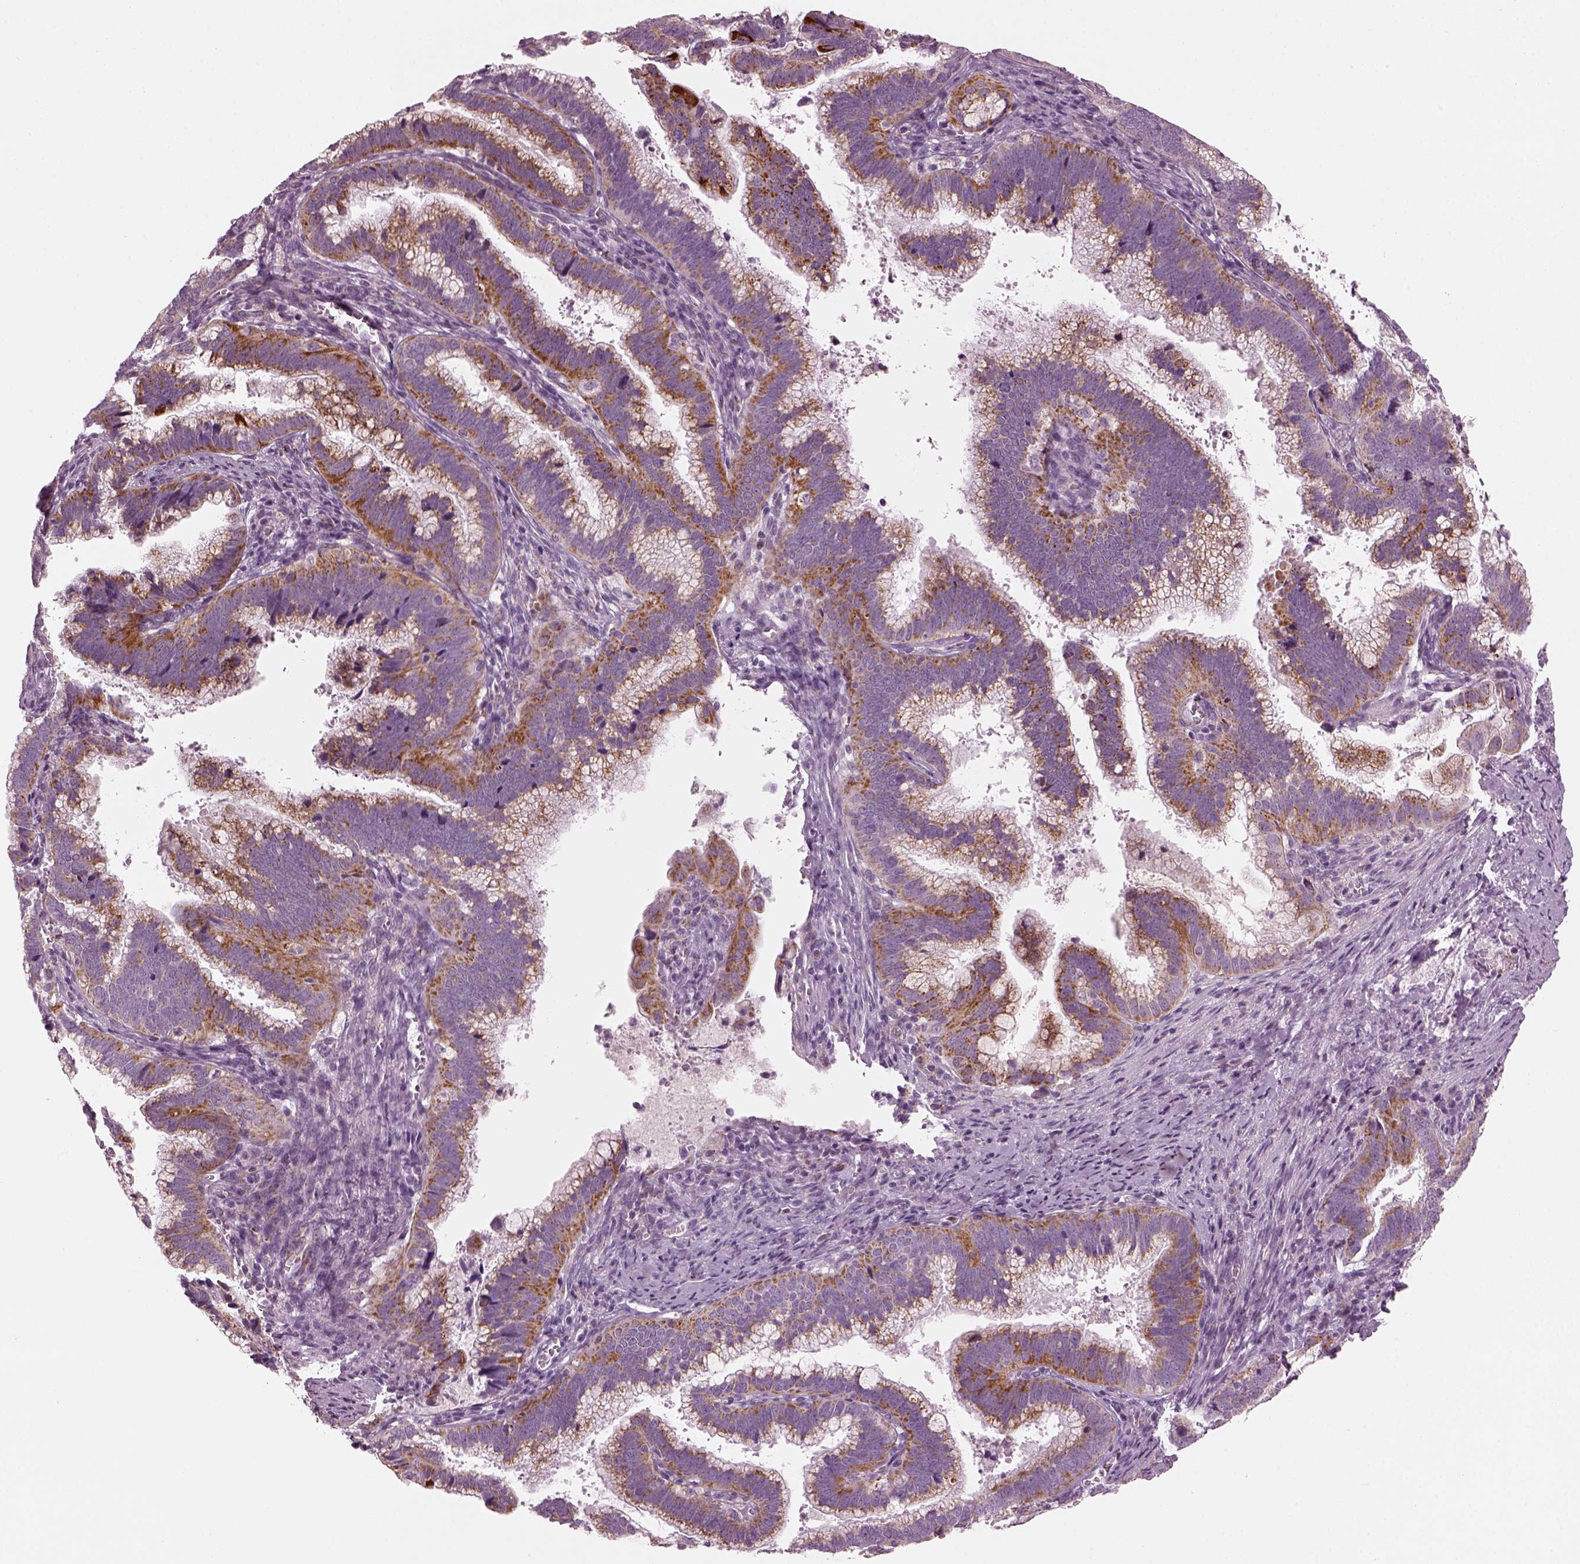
{"staining": {"intensity": "strong", "quantity": ">75%", "location": "cytoplasmic/membranous"}, "tissue": "cervical cancer", "cell_type": "Tumor cells", "image_type": "cancer", "snomed": [{"axis": "morphology", "description": "Adenocarcinoma, NOS"}, {"axis": "topography", "description": "Cervix"}], "caption": "Immunohistochemistry (IHC) photomicrograph of human cervical cancer stained for a protein (brown), which displays high levels of strong cytoplasmic/membranous positivity in about >75% of tumor cells.", "gene": "RIMS2", "patient": {"sex": "female", "age": 61}}